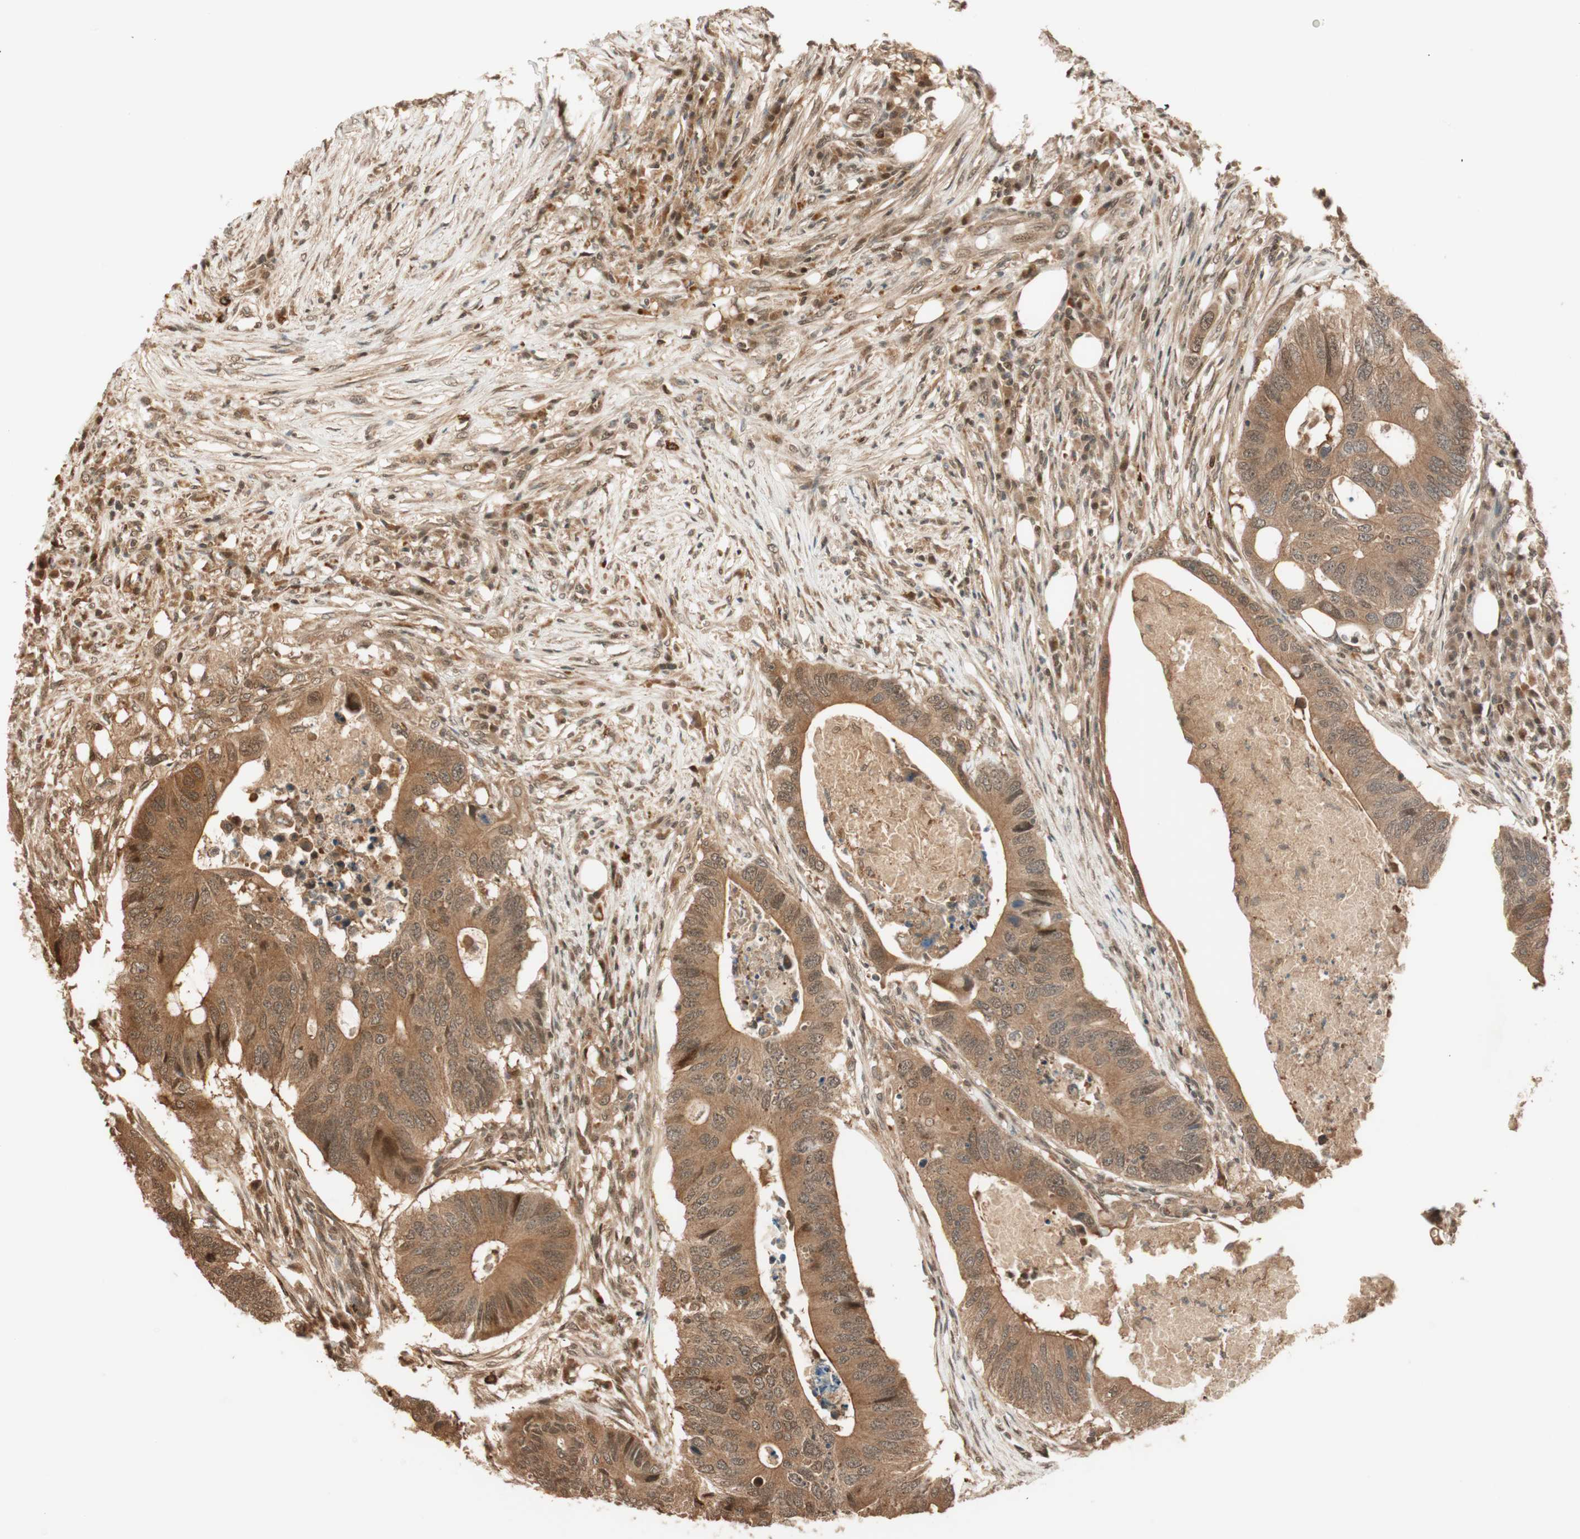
{"staining": {"intensity": "moderate", "quantity": ">75%", "location": "cytoplasmic/membranous,nuclear"}, "tissue": "colorectal cancer", "cell_type": "Tumor cells", "image_type": "cancer", "snomed": [{"axis": "morphology", "description": "Adenocarcinoma, NOS"}, {"axis": "topography", "description": "Colon"}], "caption": "Protein analysis of colorectal adenocarcinoma tissue displays moderate cytoplasmic/membranous and nuclear expression in about >75% of tumor cells.", "gene": "ZNF443", "patient": {"sex": "male", "age": 71}}